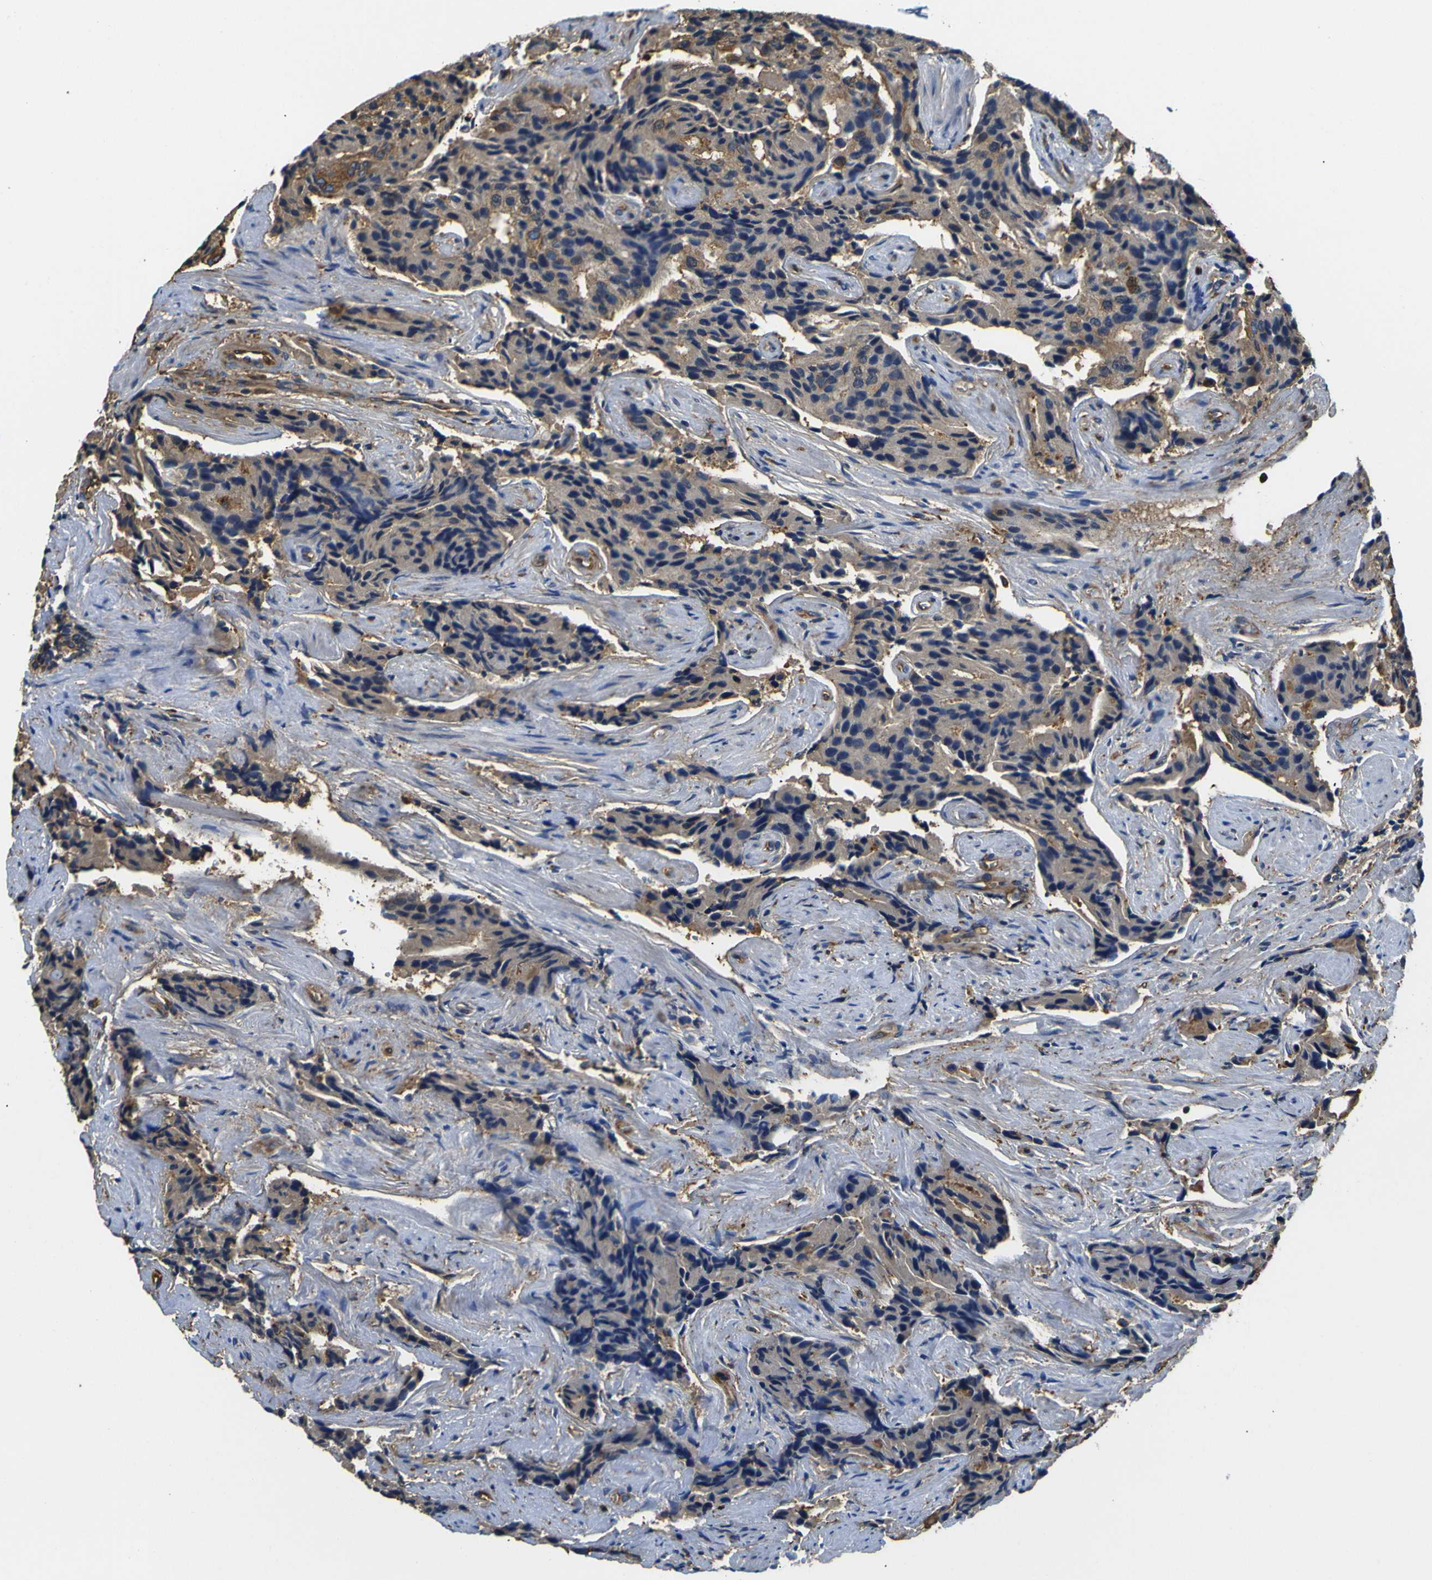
{"staining": {"intensity": "moderate", "quantity": ">75%", "location": "cytoplasmic/membranous"}, "tissue": "prostate cancer", "cell_type": "Tumor cells", "image_type": "cancer", "snomed": [{"axis": "morphology", "description": "Adenocarcinoma, High grade"}, {"axis": "topography", "description": "Prostate"}], "caption": "Prostate cancer (high-grade adenocarcinoma) stained with a protein marker demonstrates moderate staining in tumor cells.", "gene": "TUBB", "patient": {"sex": "male", "age": 58}}